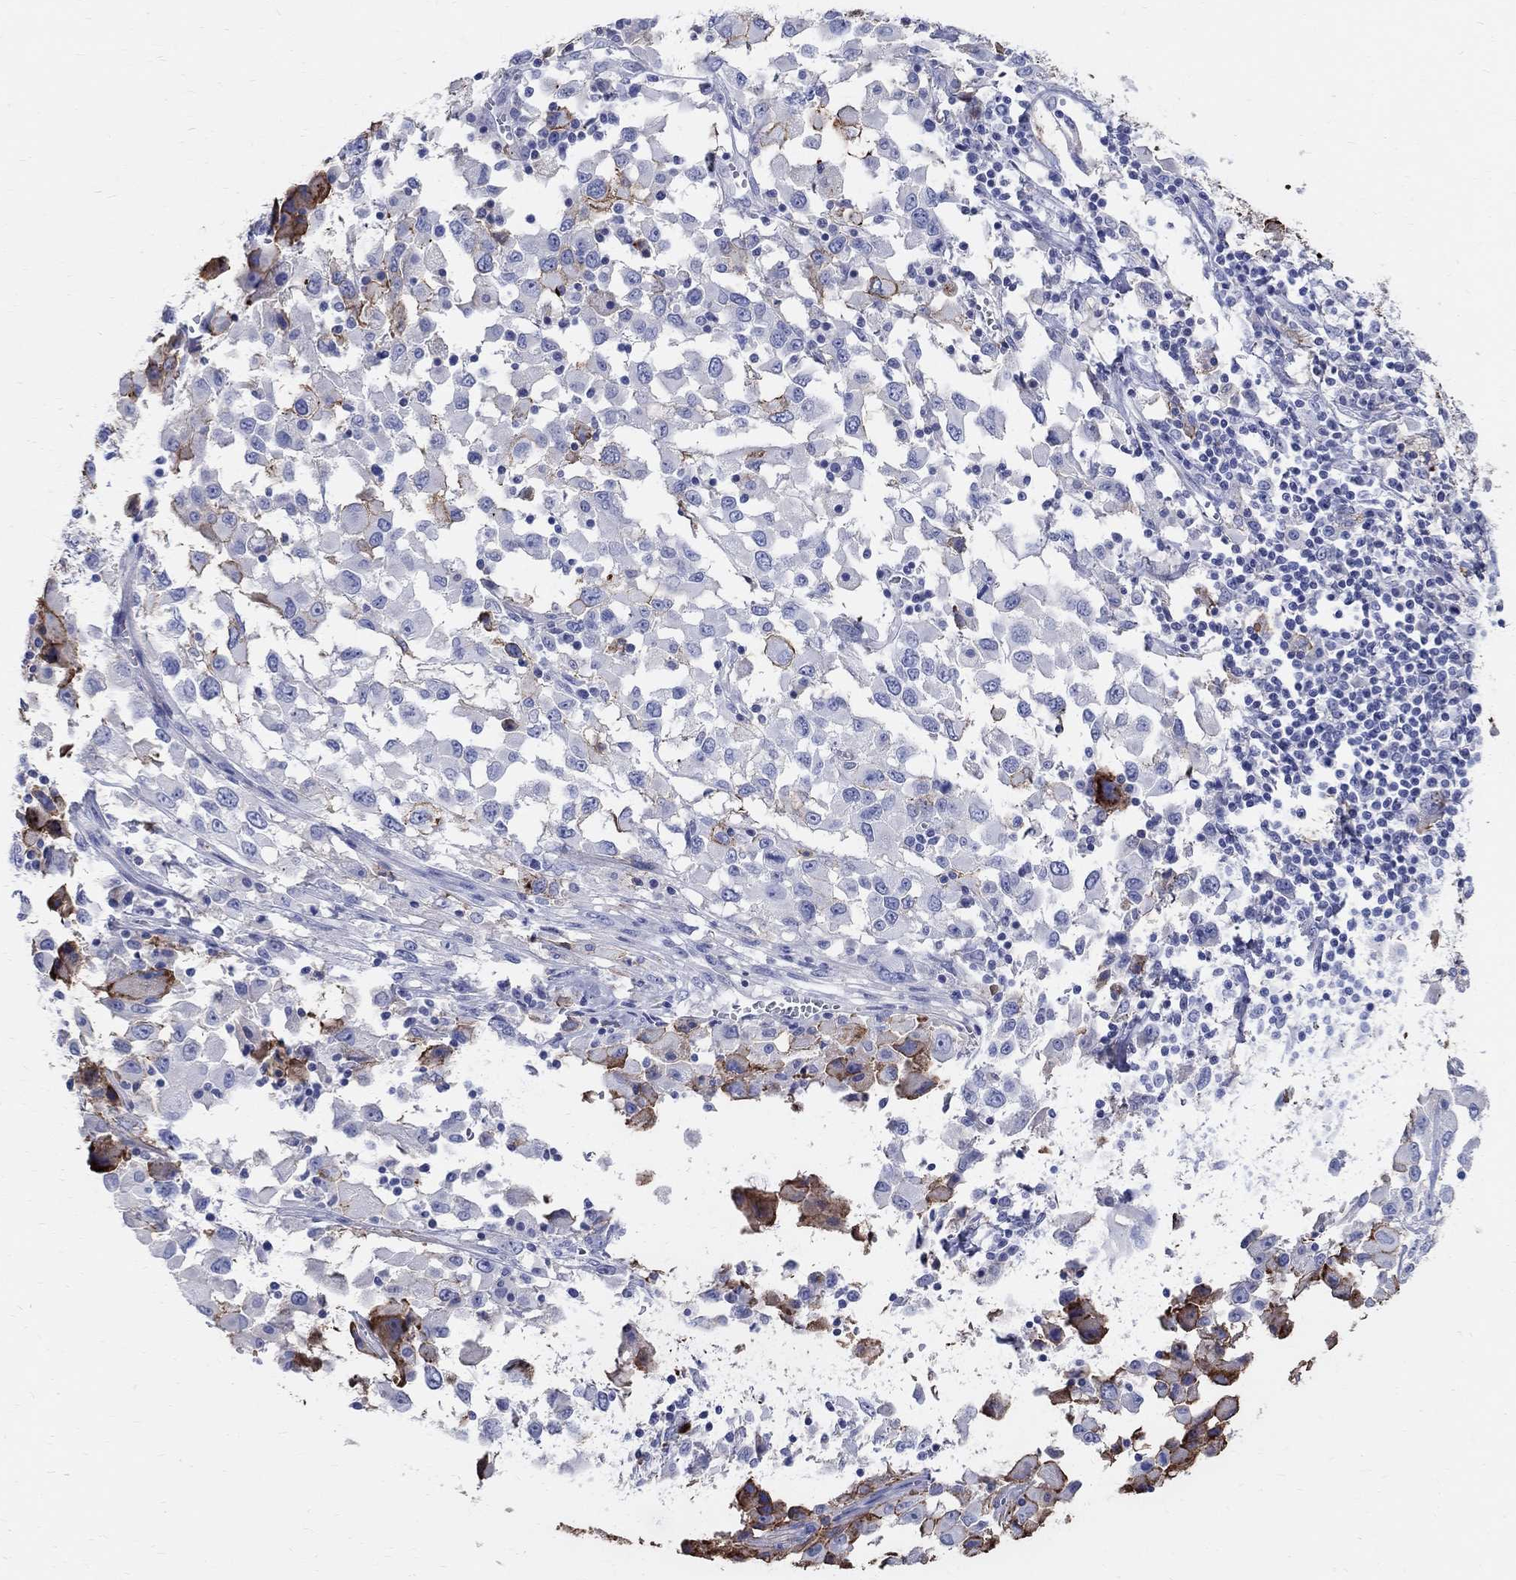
{"staining": {"intensity": "strong", "quantity": "<25%", "location": "cytoplasmic/membranous"}, "tissue": "melanoma", "cell_type": "Tumor cells", "image_type": "cancer", "snomed": [{"axis": "morphology", "description": "Malignant melanoma, Metastatic site"}, {"axis": "topography", "description": "Lymph node"}], "caption": "Tumor cells exhibit strong cytoplasmic/membranous staining in about <25% of cells in malignant melanoma (metastatic site).", "gene": "SOX2", "patient": {"sex": "male", "age": 50}}